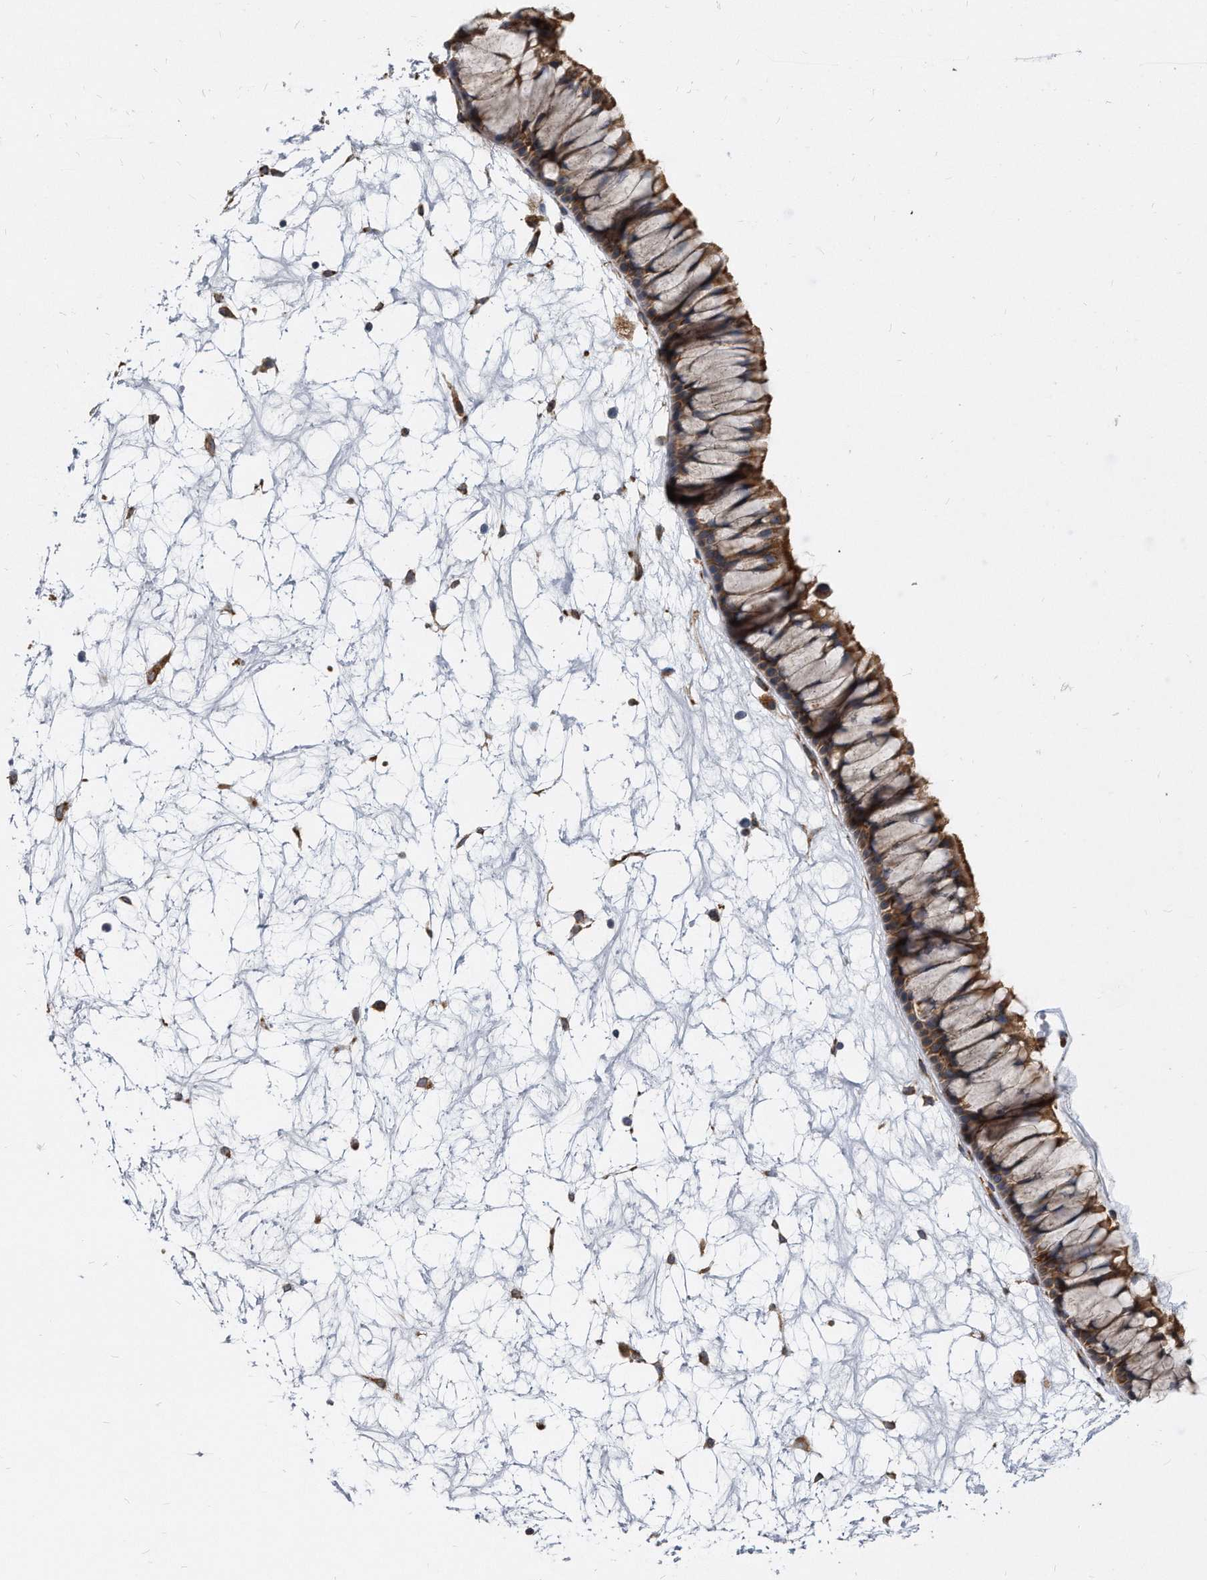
{"staining": {"intensity": "moderate", "quantity": ">75%", "location": "cytoplasmic/membranous"}, "tissue": "nasopharynx", "cell_type": "Respiratory epithelial cells", "image_type": "normal", "snomed": [{"axis": "morphology", "description": "Normal tissue, NOS"}, {"axis": "topography", "description": "Nasopharynx"}], "caption": "High-power microscopy captured an immunohistochemistry histopathology image of benign nasopharynx, revealing moderate cytoplasmic/membranous expression in approximately >75% of respiratory epithelial cells.", "gene": "CCDC47", "patient": {"sex": "male", "age": 64}}